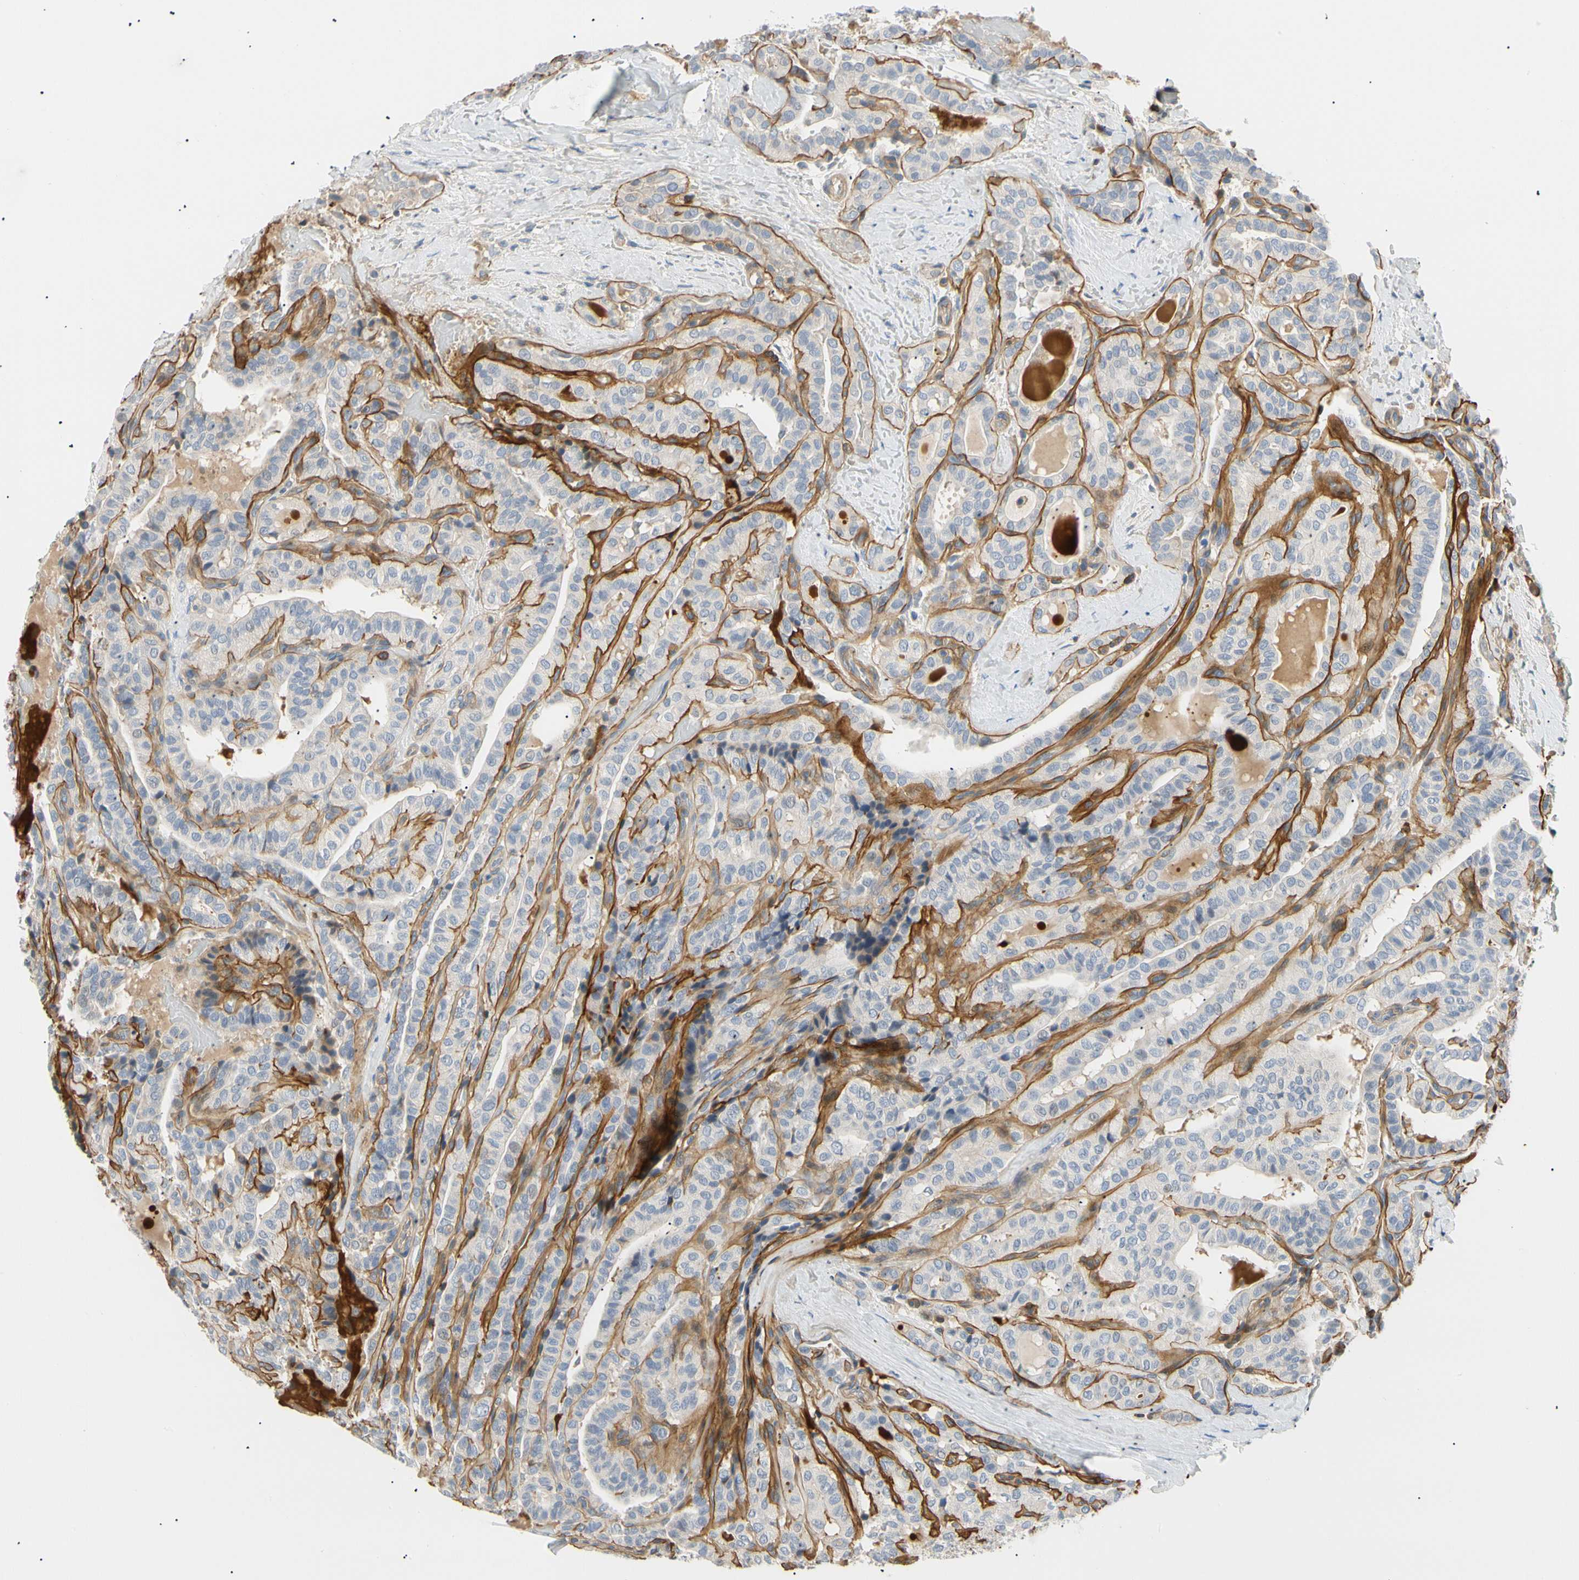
{"staining": {"intensity": "negative", "quantity": "none", "location": "none"}, "tissue": "thyroid cancer", "cell_type": "Tumor cells", "image_type": "cancer", "snomed": [{"axis": "morphology", "description": "Papillary adenocarcinoma, NOS"}, {"axis": "topography", "description": "Thyroid gland"}], "caption": "Immunohistochemistry of thyroid cancer demonstrates no staining in tumor cells.", "gene": "TNFRSF18", "patient": {"sex": "male", "age": 77}}